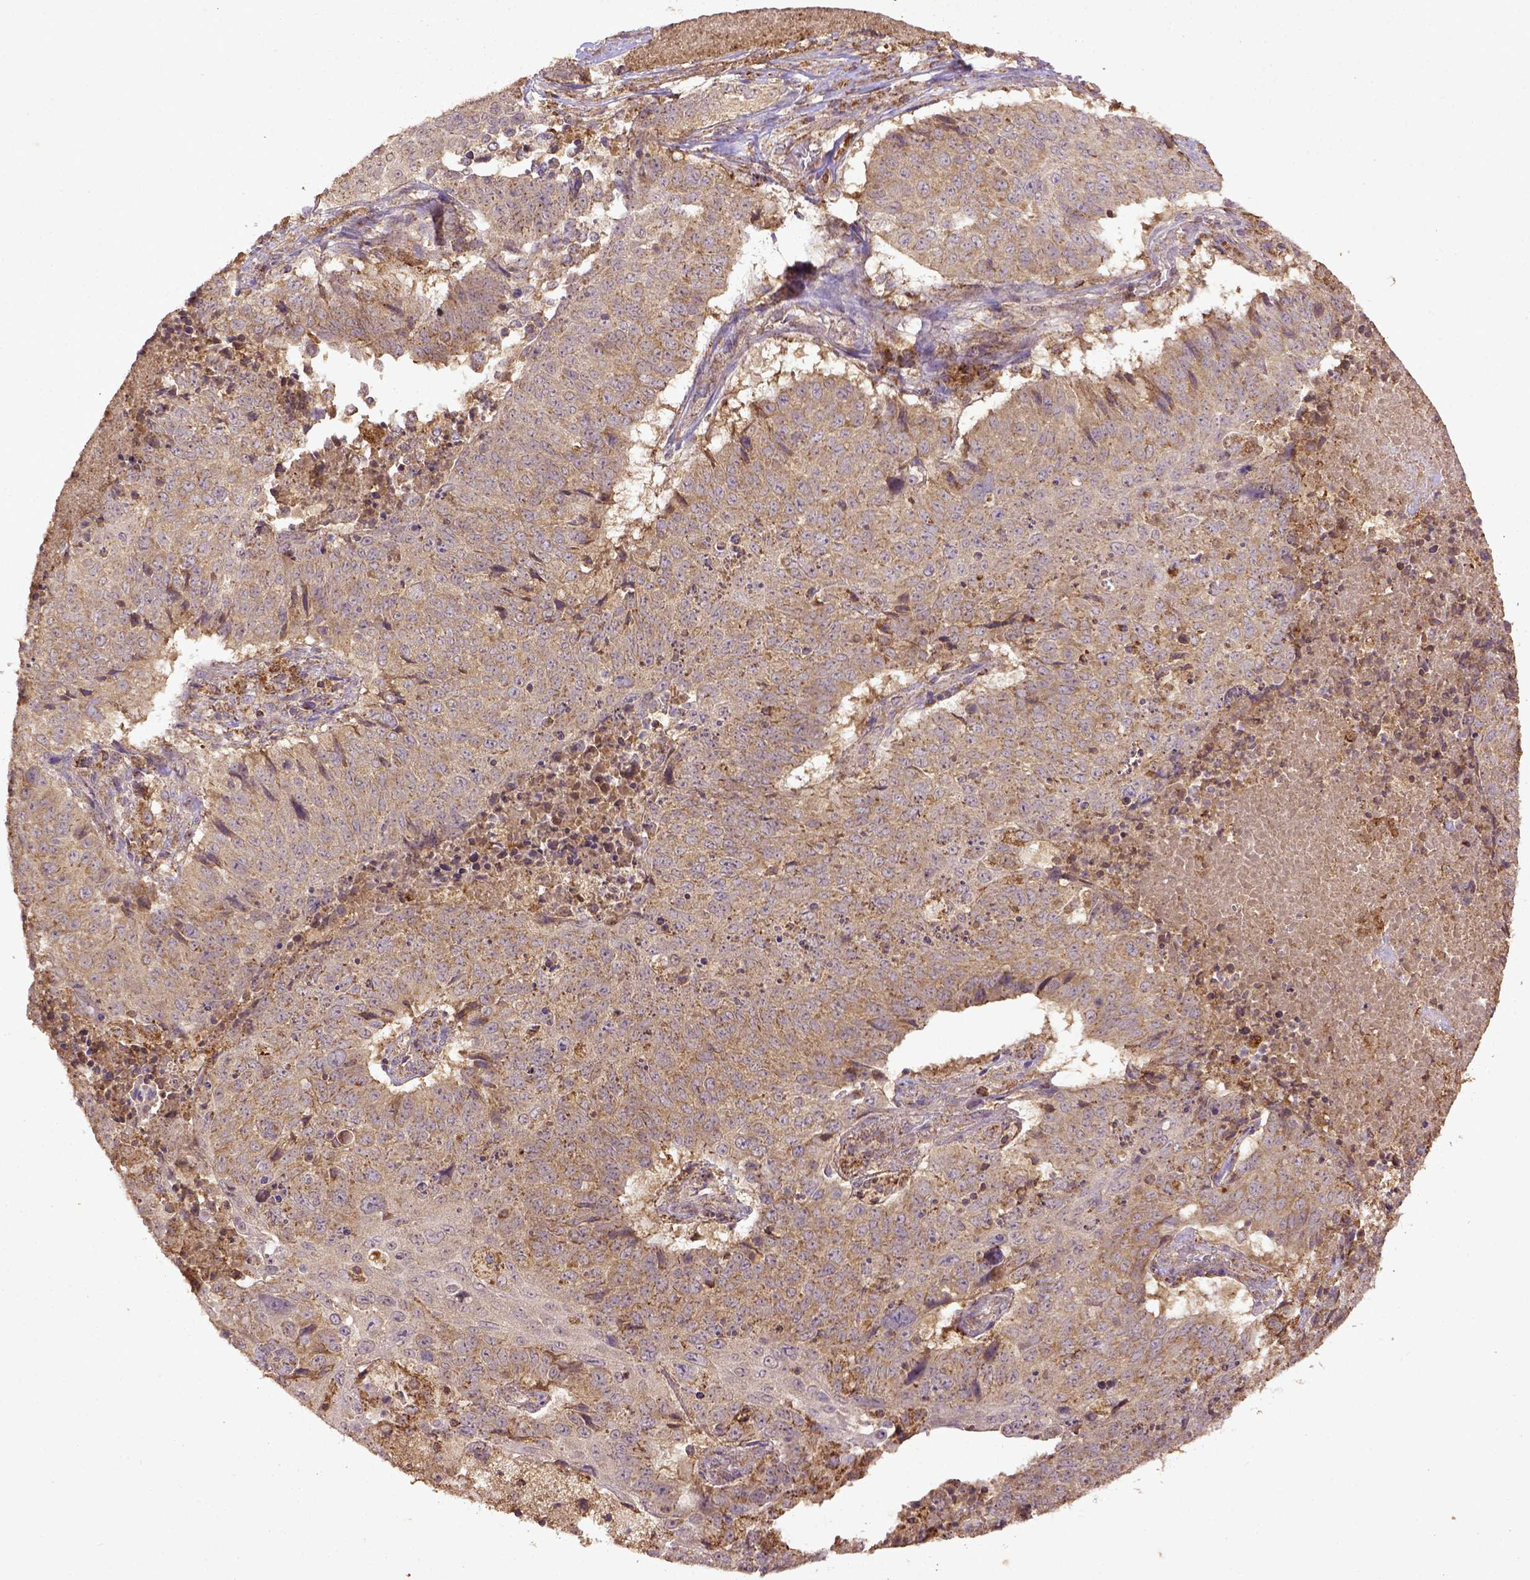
{"staining": {"intensity": "moderate", "quantity": ">75%", "location": "cytoplasmic/membranous"}, "tissue": "lung cancer", "cell_type": "Tumor cells", "image_type": "cancer", "snomed": [{"axis": "morphology", "description": "Normal tissue, NOS"}, {"axis": "morphology", "description": "Squamous cell carcinoma, NOS"}, {"axis": "topography", "description": "Bronchus"}, {"axis": "topography", "description": "Lung"}], "caption": "Immunohistochemistry of human lung squamous cell carcinoma displays medium levels of moderate cytoplasmic/membranous expression in approximately >75% of tumor cells.", "gene": "MT-CO1", "patient": {"sex": "male", "age": 64}}